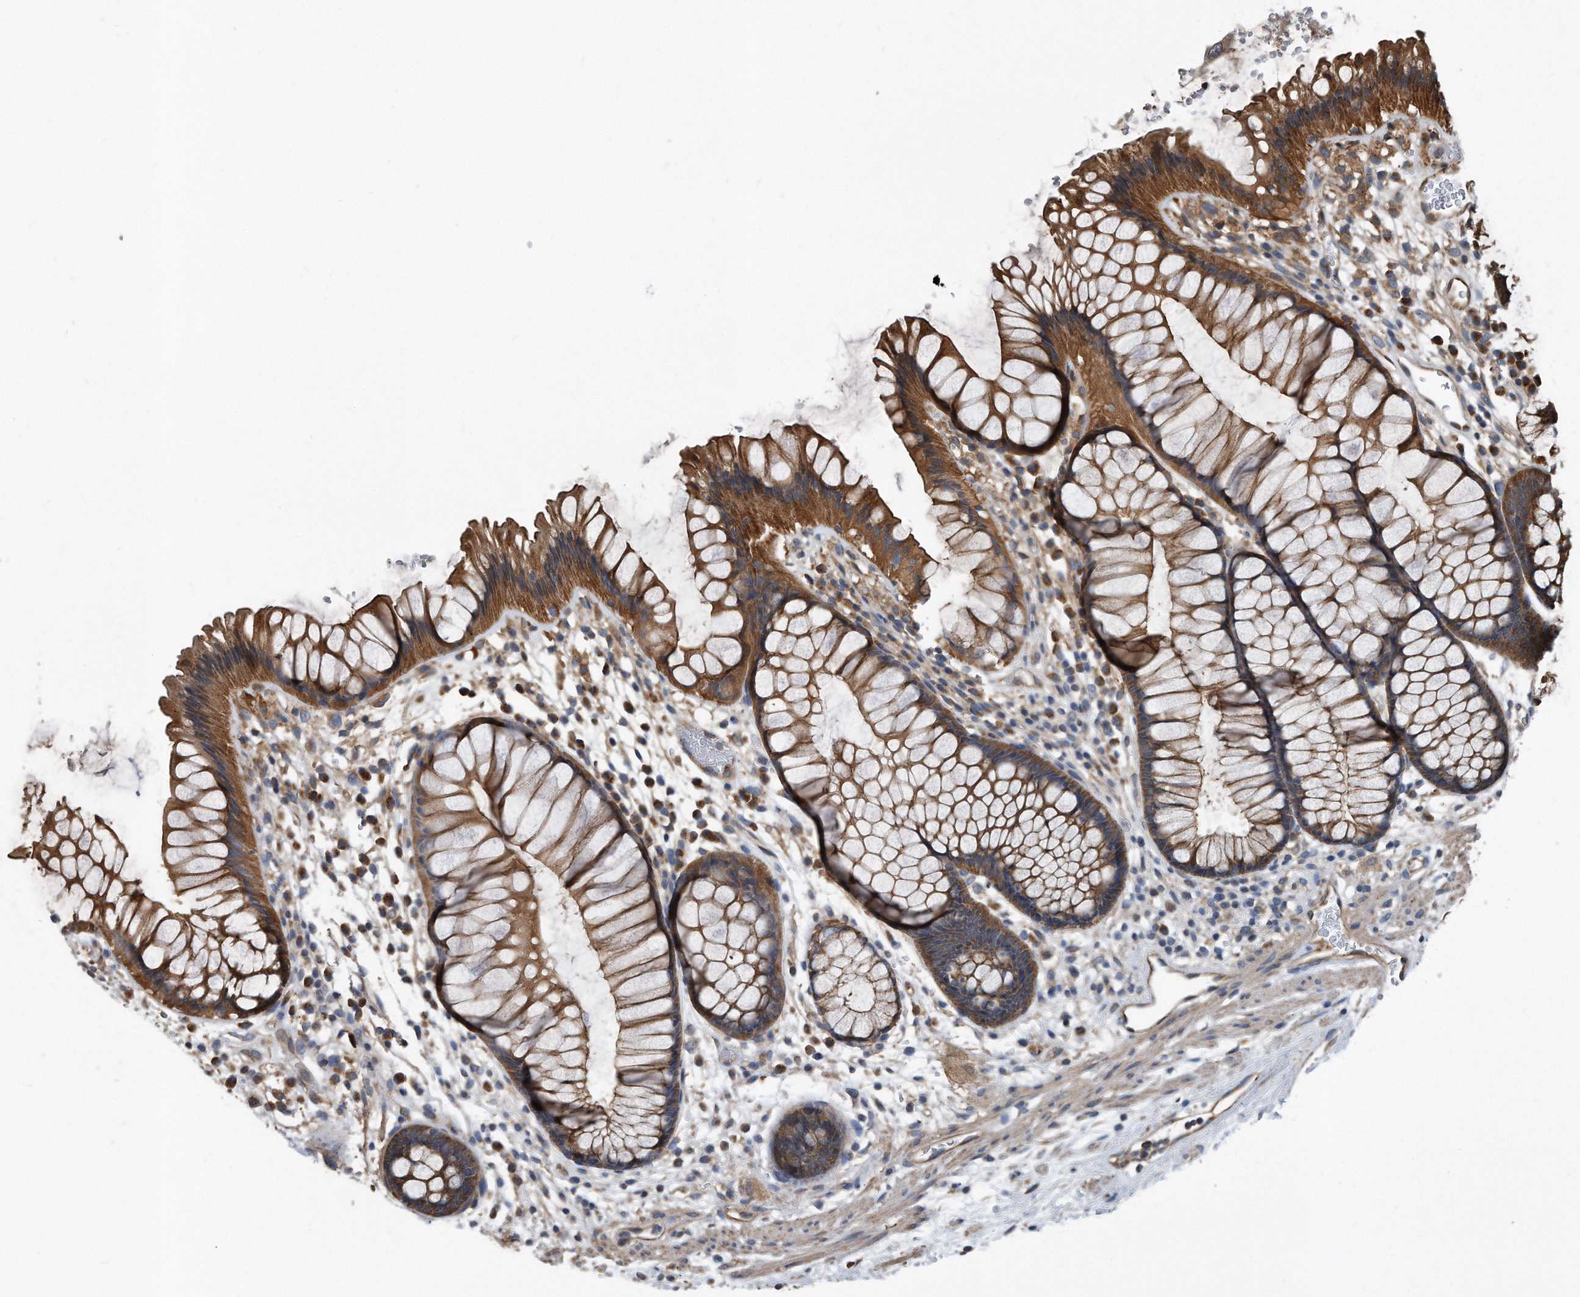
{"staining": {"intensity": "strong", "quantity": "25%-75%", "location": "cytoplasmic/membranous"}, "tissue": "rectum", "cell_type": "Glandular cells", "image_type": "normal", "snomed": [{"axis": "morphology", "description": "Normal tissue, NOS"}, {"axis": "topography", "description": "Rectum"}], "caption": "Immunohistochemistry staining of benign rectum, which demonstrates high levels of strong cytoplasmic/membranous staining in approximately 25%-75% of glandular cells indicating strong cytoplasmic/membranous protein staining. The staining was performed using DAB (brown) for protein detection and nuclei were counterstained in hematoxylin (blue).", "gene": "FAM136A", "patient": {"sex": "male", "age": 51}}